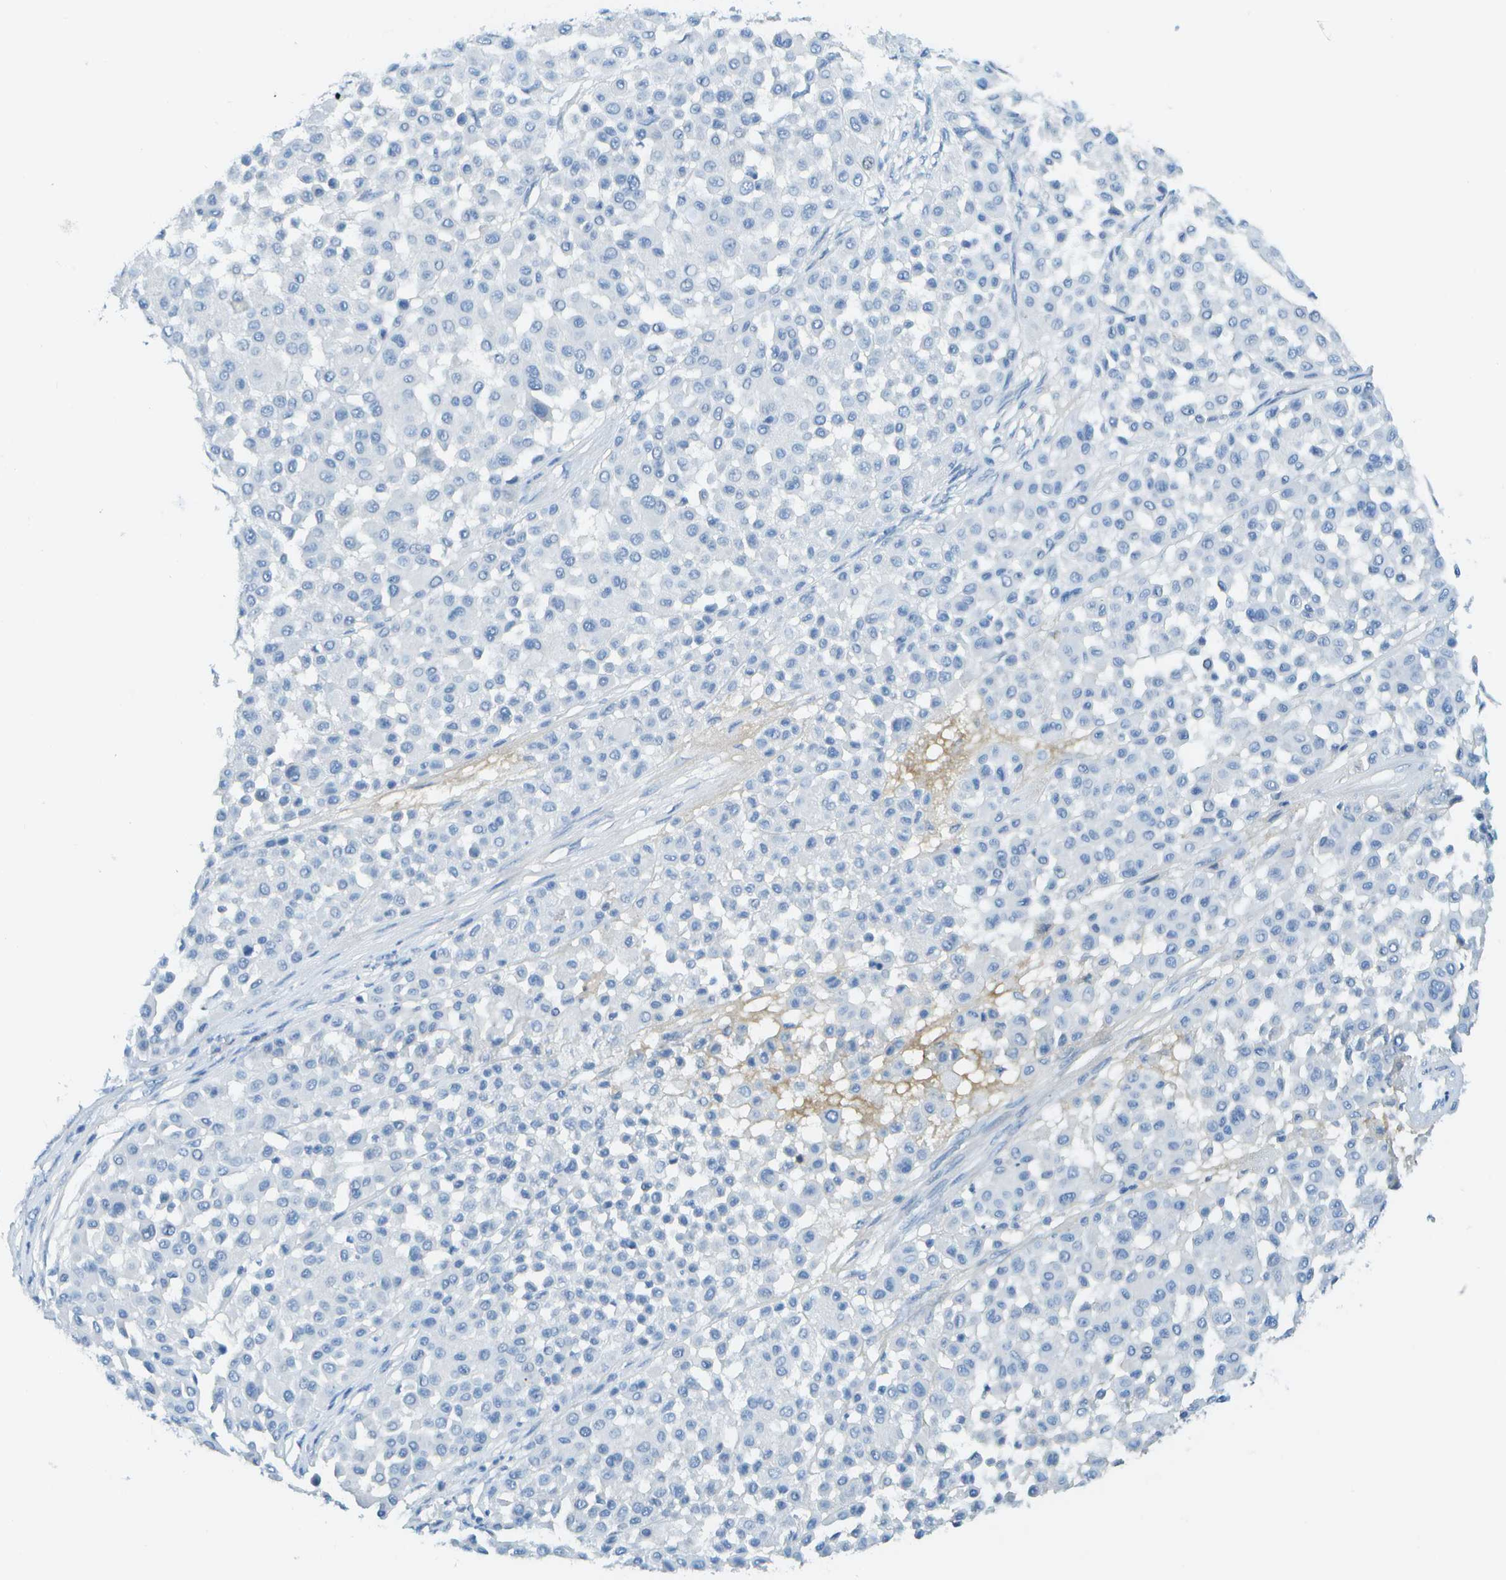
{"staining": {"intensity": "negative", "quantity": "none", "location": "none"}, "tissue": "melanoma", "cell_type": "Tumor cells", "image_type": "cancer", "snomed": [{"axis": "morphology", "description": "Malignant melanoma, Metastatic site"}, {"axis": "topography", "description": "Soft tissue"}], "caption": "Melanoma stained for a protein using IHC reveals no positivity tumor cells.", "gene": "C1S", "patient": {"sex": "male", "age": 41}}